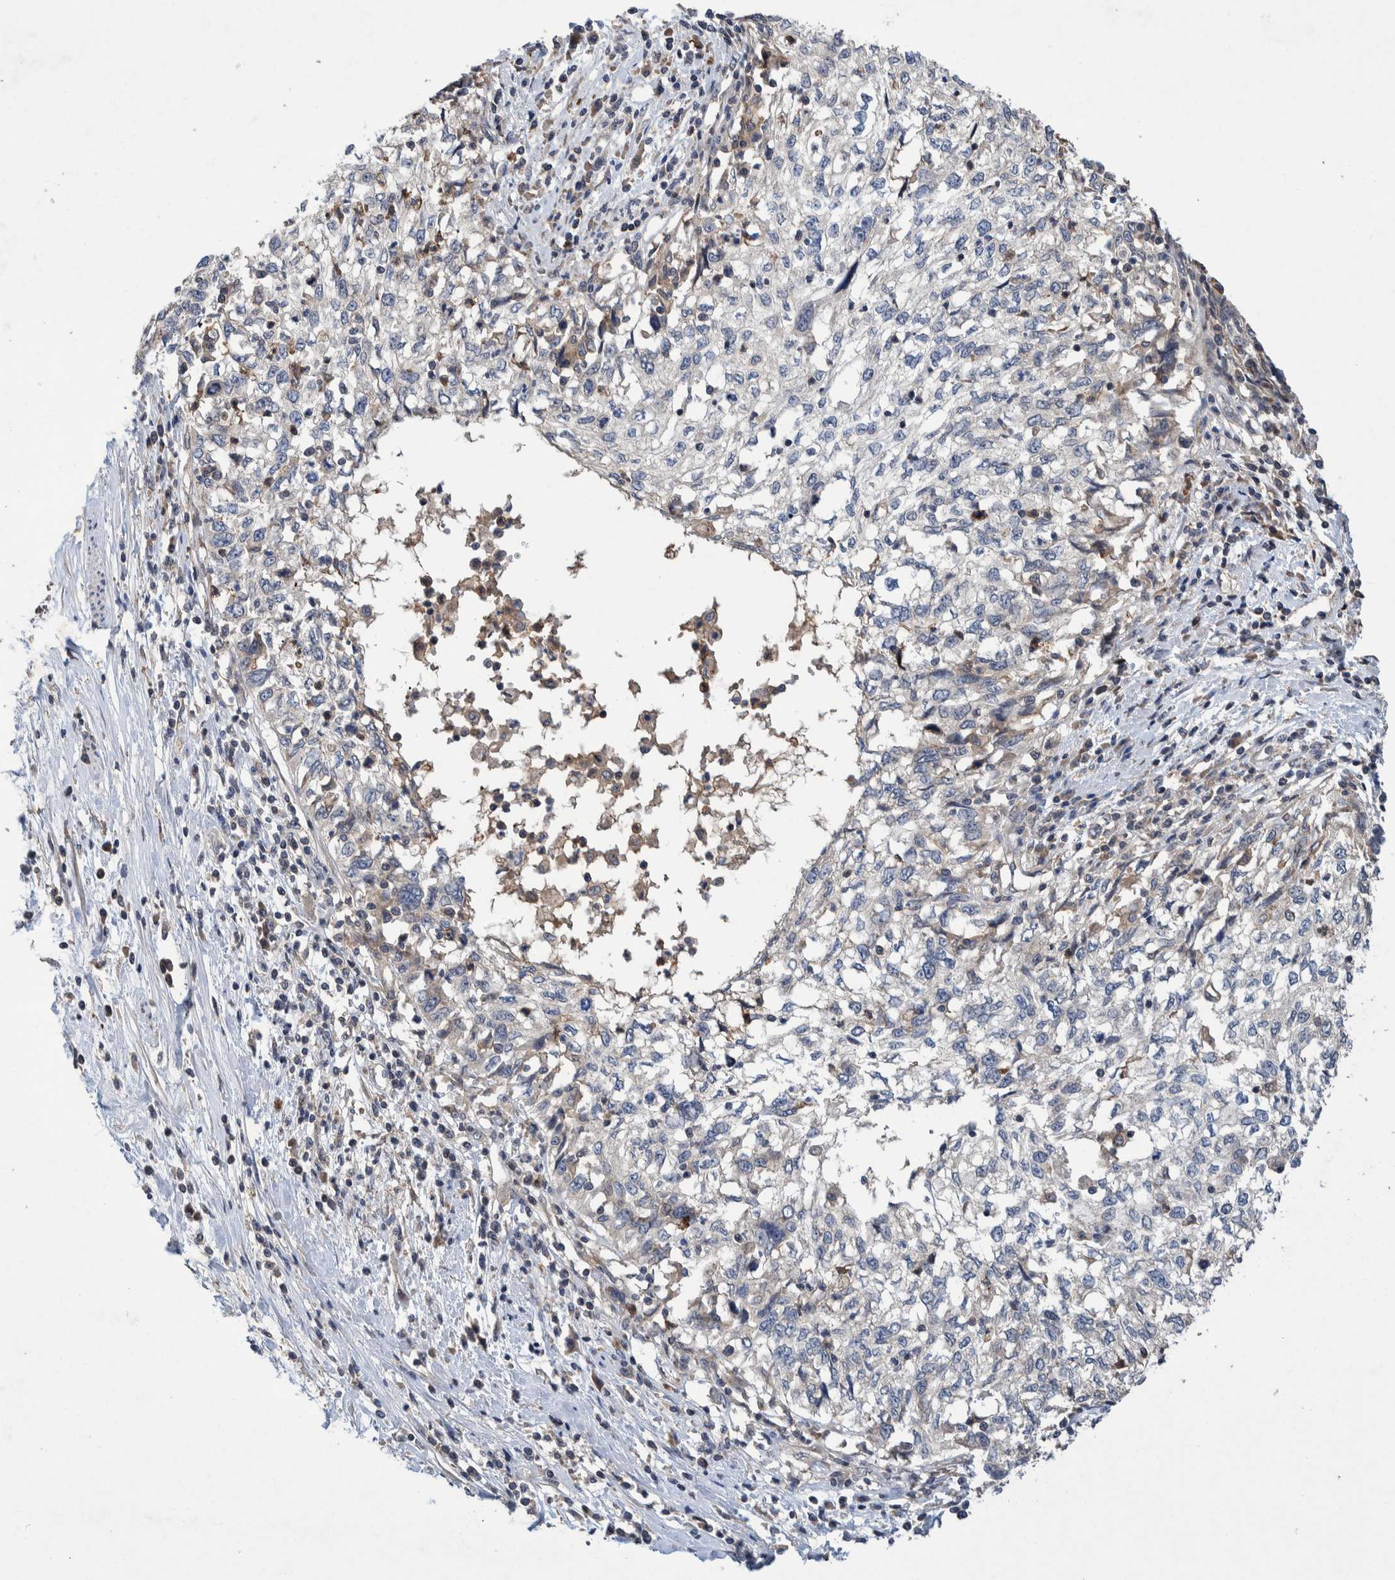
{"staining": {"intensity": "negative", "quantity": "none", "location": "none"}, "tissue": "cervical cancer", "cell_type": "Tumor cells", "image_type": "cancer", "snomed": [{"axis": "morphology", "description": "Squamous cell carcinoma, NOS"}, {"axis": "topography", "description": "Cervix"}], "caption": "IHC of human cervical squamous cell carcinoma reveals no expression in tumor cells.", "gene": "PLPBP", "patient": {"sex": "female", "age": 57}}